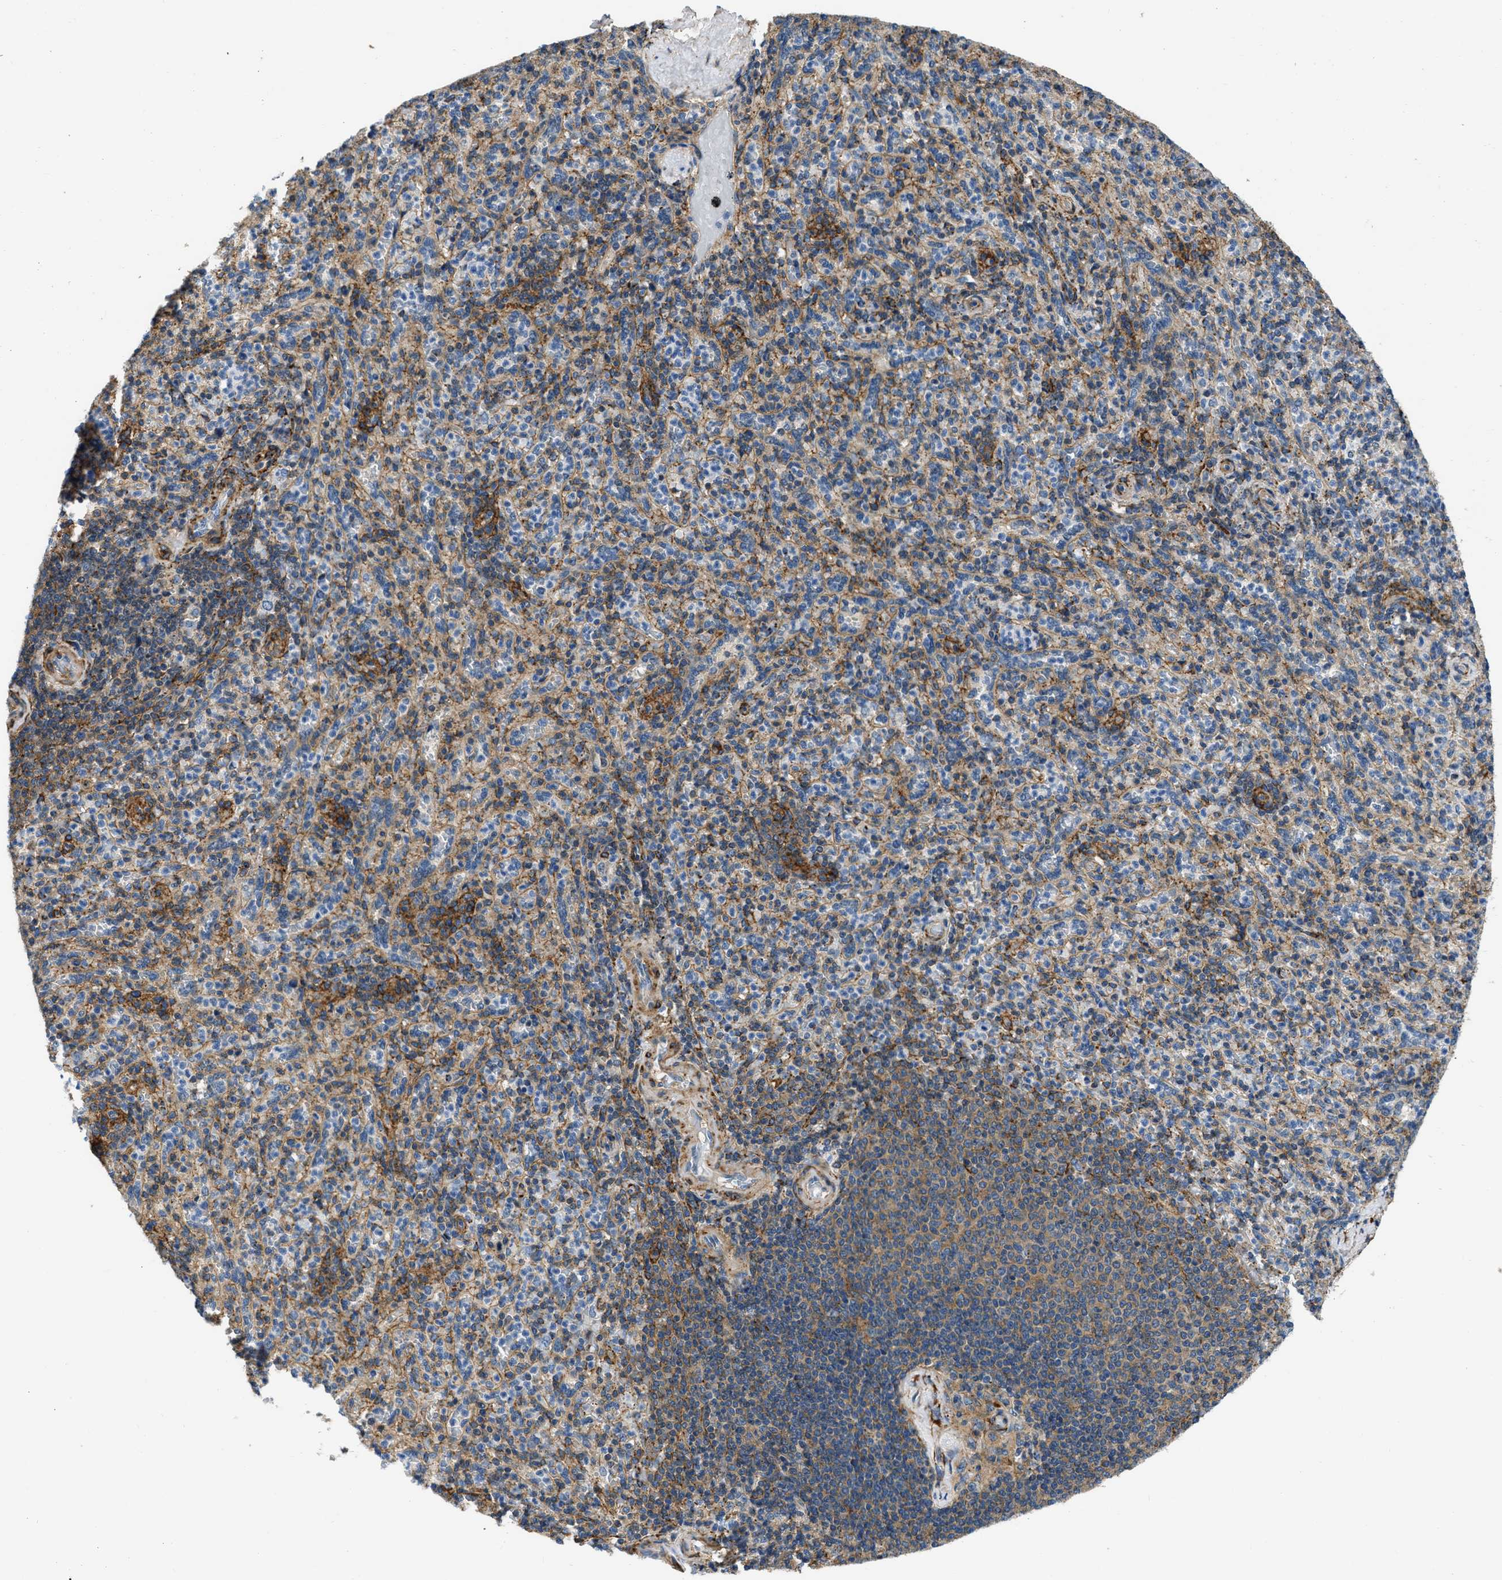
{"staining": {"intensity": "weak", "quantity": "25%-75%", "location": "cytoplasmic/membranous"}, "tissue": "spleen", "cell_type": "Cells in red pulp", "image_type": "normal", "snomed": [{"axis": "morphology", "description": "Normal tissue, NOS"}, {"axis": "topography", "description": "Spleen"}], "caption": "Approximately 25%-75% of cells in red pulp in benign spleen demonstrate weak cytoplasmic/membranous protein expression as visualized by brown immunohistochemical staining.", "gene": "SEPTIN2", "patient": {"sex": "male", "age": 36}}